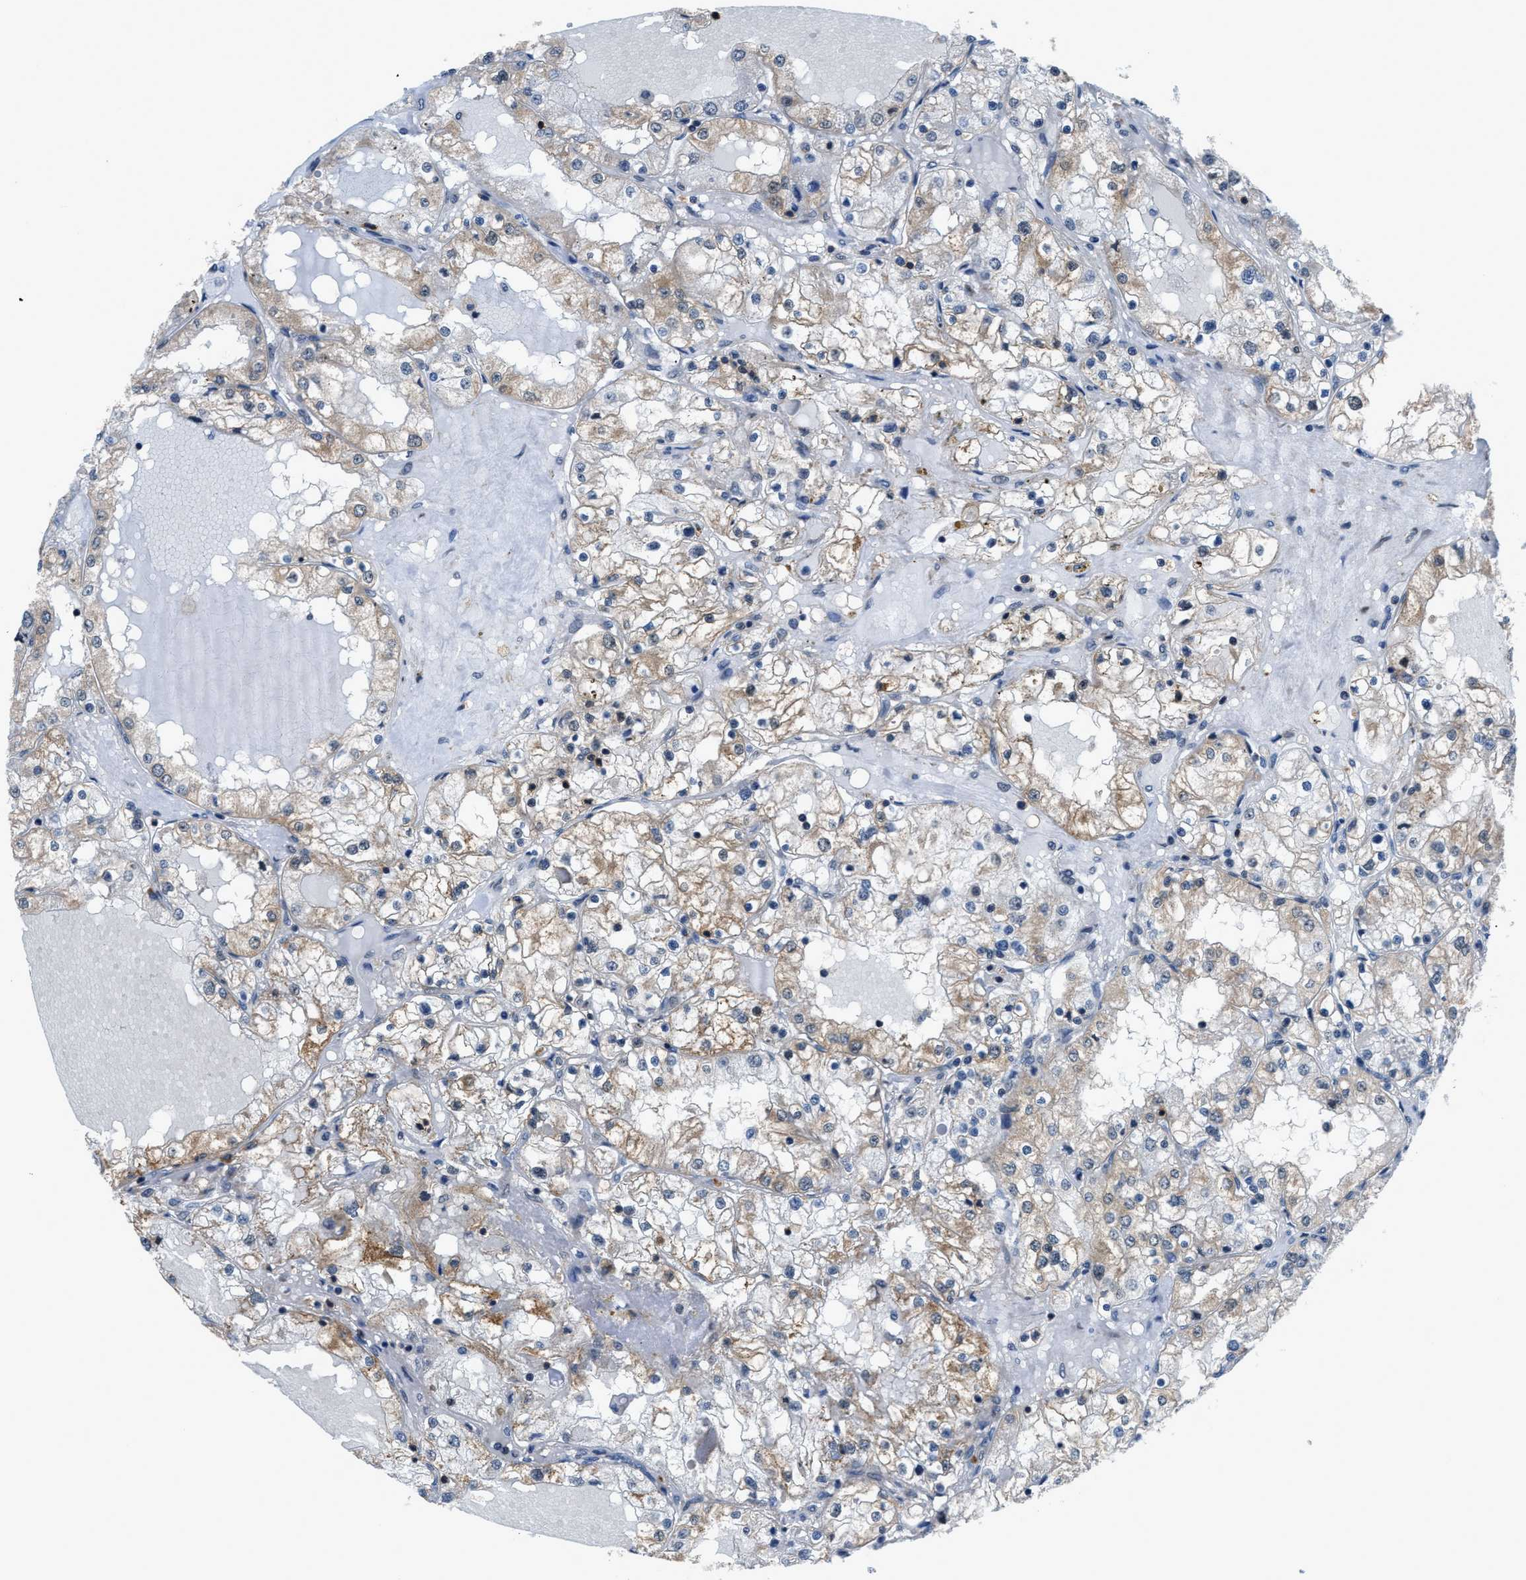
{"staining": {"intensity": "weak", "quantity": ">75%", "location": "cytoplasmic/membranous"}, "tissue": "renal cancer", "cell_type": "Tumor cells", "image_type": "cancer", "snomed": [{"axis": "morphology", "description": "Adenocarcinoma, NOS"}, {"axis": "topography", "description": "Kidney"}], "caption": "Tumor cells demonstrate low levels of weak cytoplasmic/membranous staining in approximately >75% of cells in human adenocarcinoma (renal).", "gene": "TMEM45B", "patient": {"sex": "male", "age": 68}}